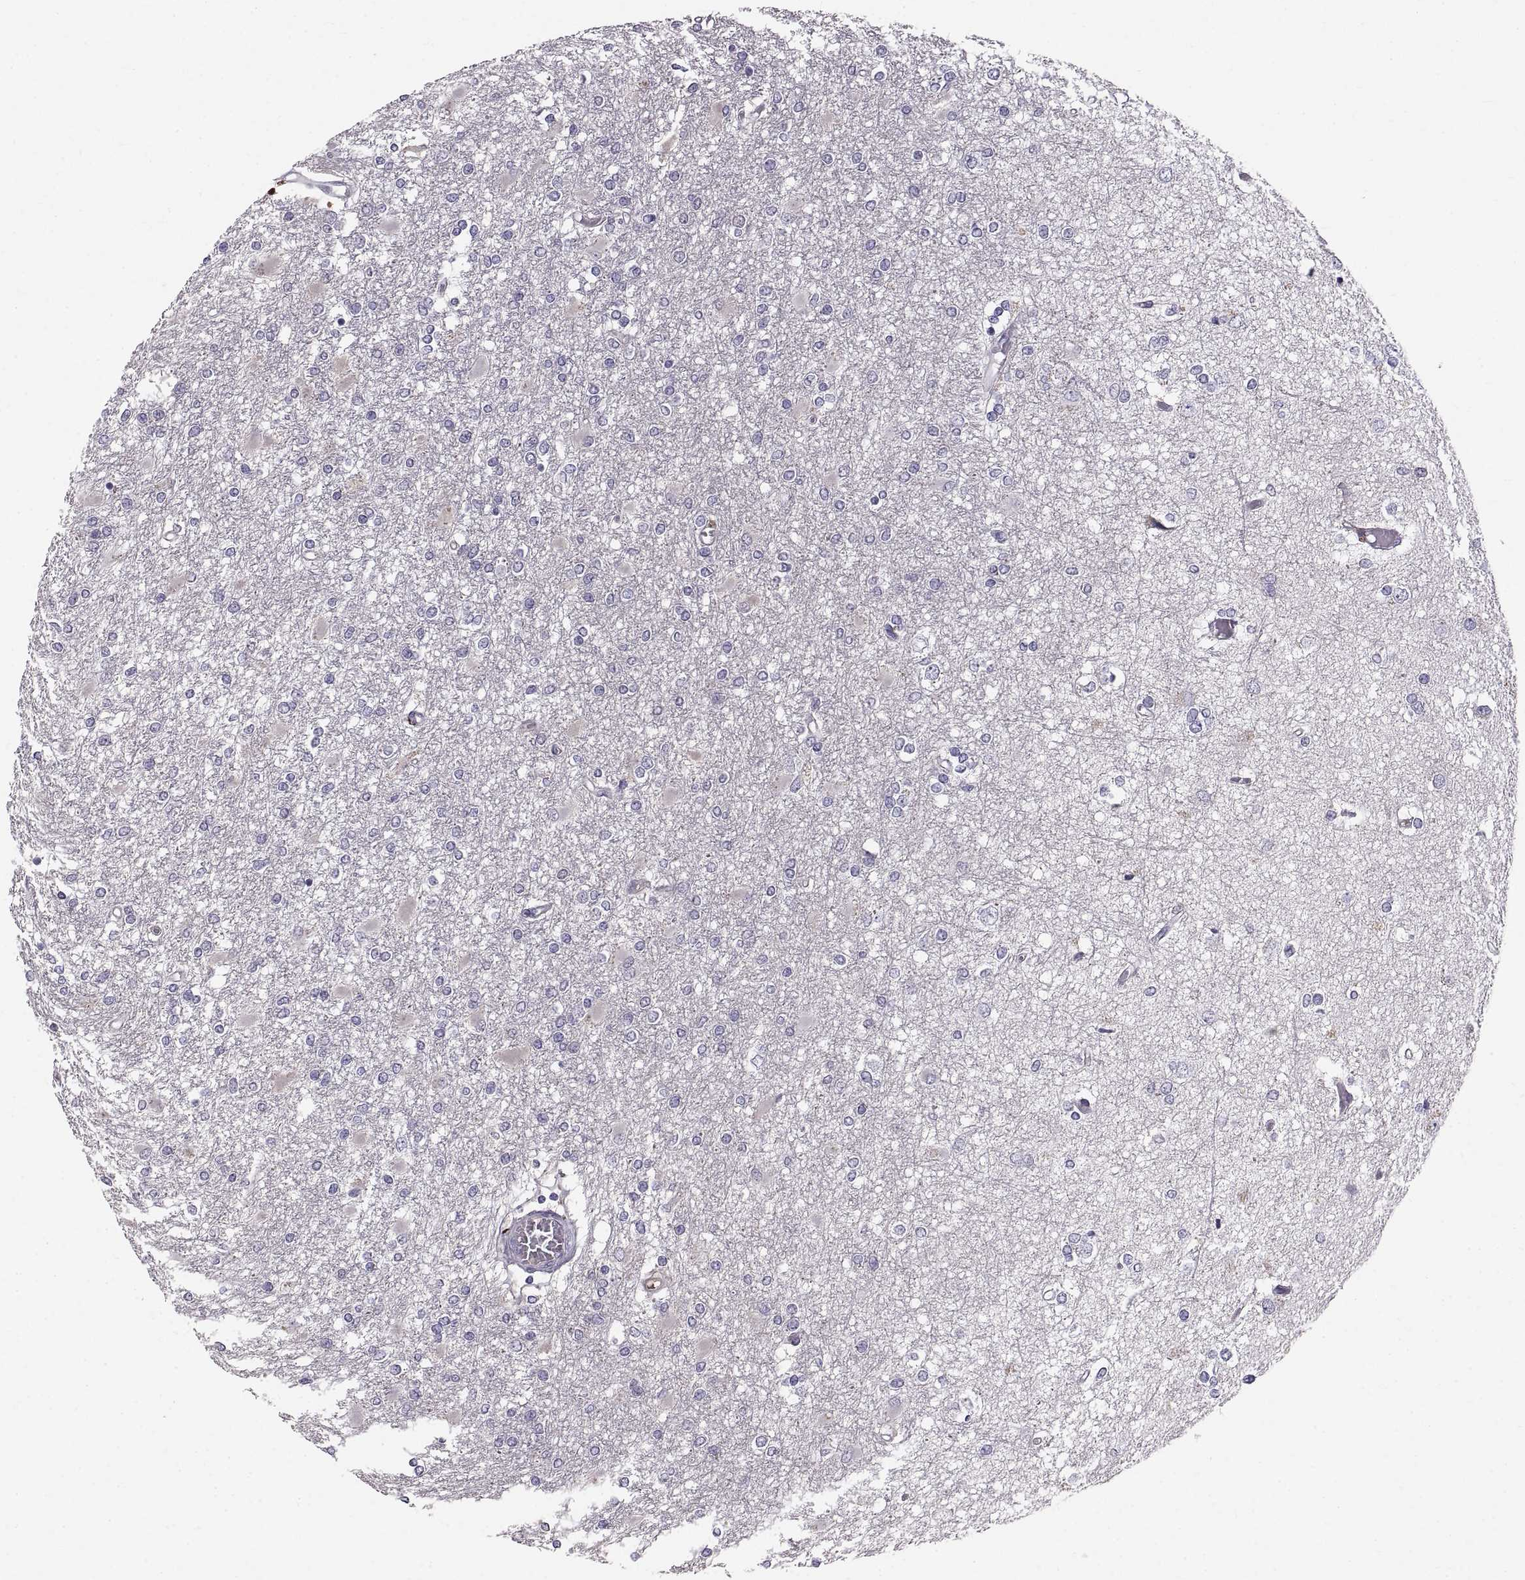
{"staining": {"intensity": "negative", "quantity": "none", "location": "none"}, "tissue": "glioma", "cell_type": "Tumor cells", "image_type": "cancer", "snomed": [{"axis": "morphology", "description": "Glioma, malignant, High grade"}, {"axis": "topography", "description": "Cerebral cortex"}], "caption": "Immunohistochemistry micrograph of neoplastic tissue: glioma stained with DAB (3,3'-diaminobenzidine) displays no significant protein positivity in tumor cells.", "gene": "ADAM32", "patient": {"sex": "male", "age": 79}}